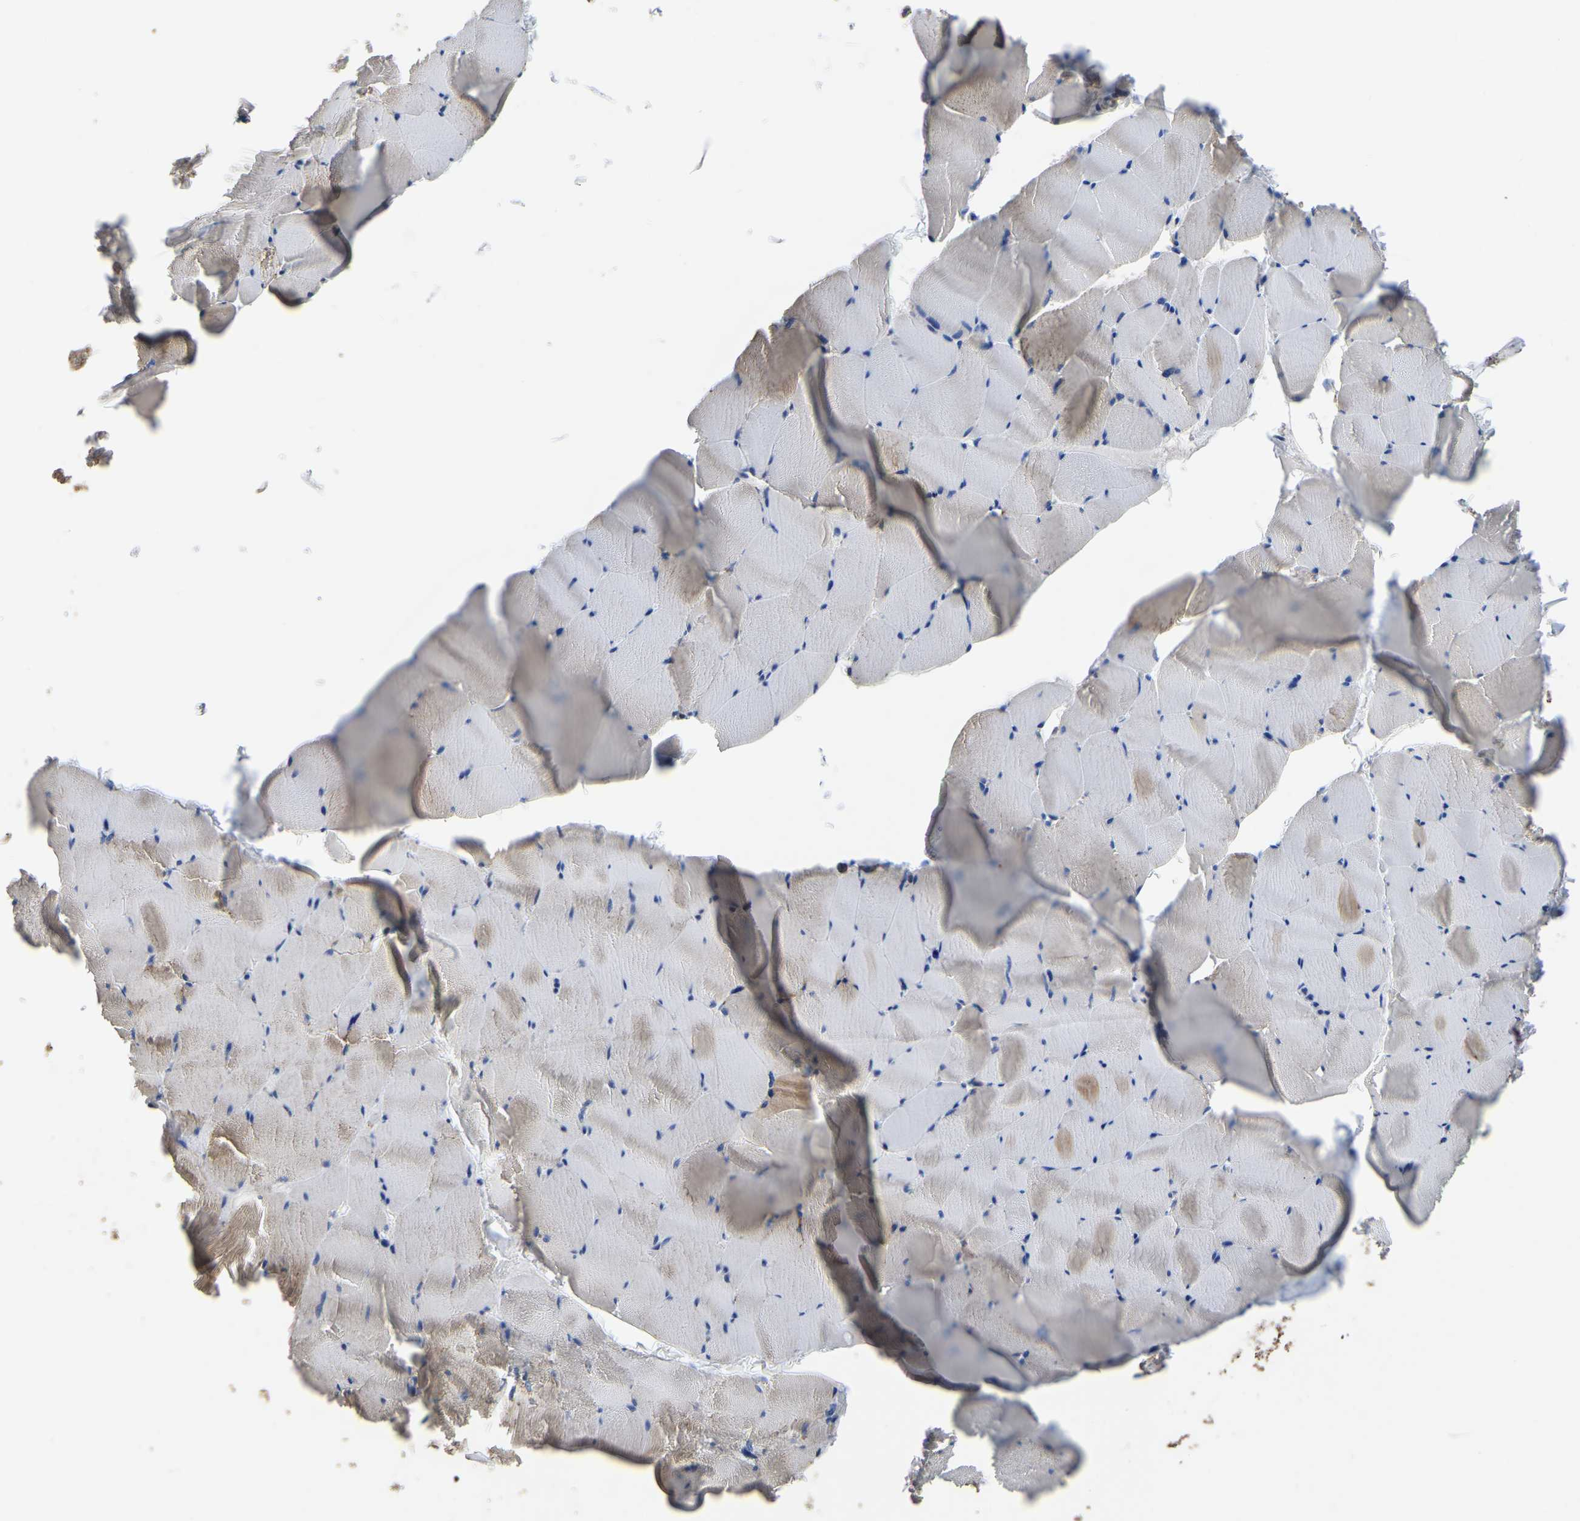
{"staining": {"intensity": "moderate", "quantity": "25%-75%", "location": "cytoplasmic/membranous"}, "tissue": "skeletal muscle", "cell_type": "Myocytes", "image_type": "normal", "snomed": [{"axis": "morphology", "description": "Normal tissue, NOS"}, {"axis": "topography", "description": "Skeletal muscle"}], "caption": "Immunohistochemistry (DAB (3,3'-diaminobenzidine)) staining of normal skeletal muscle shows moderate cytoplasmic/membranous protein staining in about 25%-75% of myocytes. Ihc stains the protein of interest in brown and the nuclei are stained blue.", "gene": "ETFA", "patient": {"sex": "male", "age": 62}}